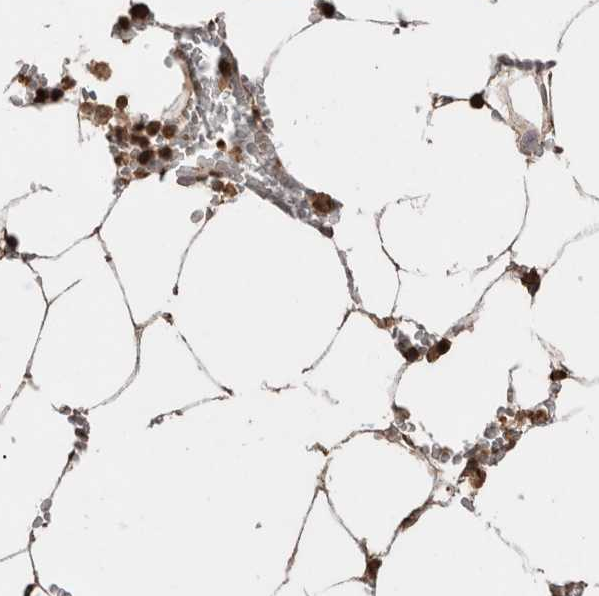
{"staining": {"intensity": "strong", "quantity": ">75%", "location": "nuclear"}, "tissue": "bone marrow", "cell_type": "Hematopoietic cells", "image_type": "normal", "snomed": [{"axis": "morphology", "description": "Normal tissue, NOS"}, {"axis": "topography", "description": "Bone marrow"}], "caption": "This image shows immunohistochemistry staining of normal bone marrow, with high strong nuclear expression in approximately >75% of hematopoietic cells.", "gene": "NTHL1", "patient": {"sex": "male", "age": 70}}